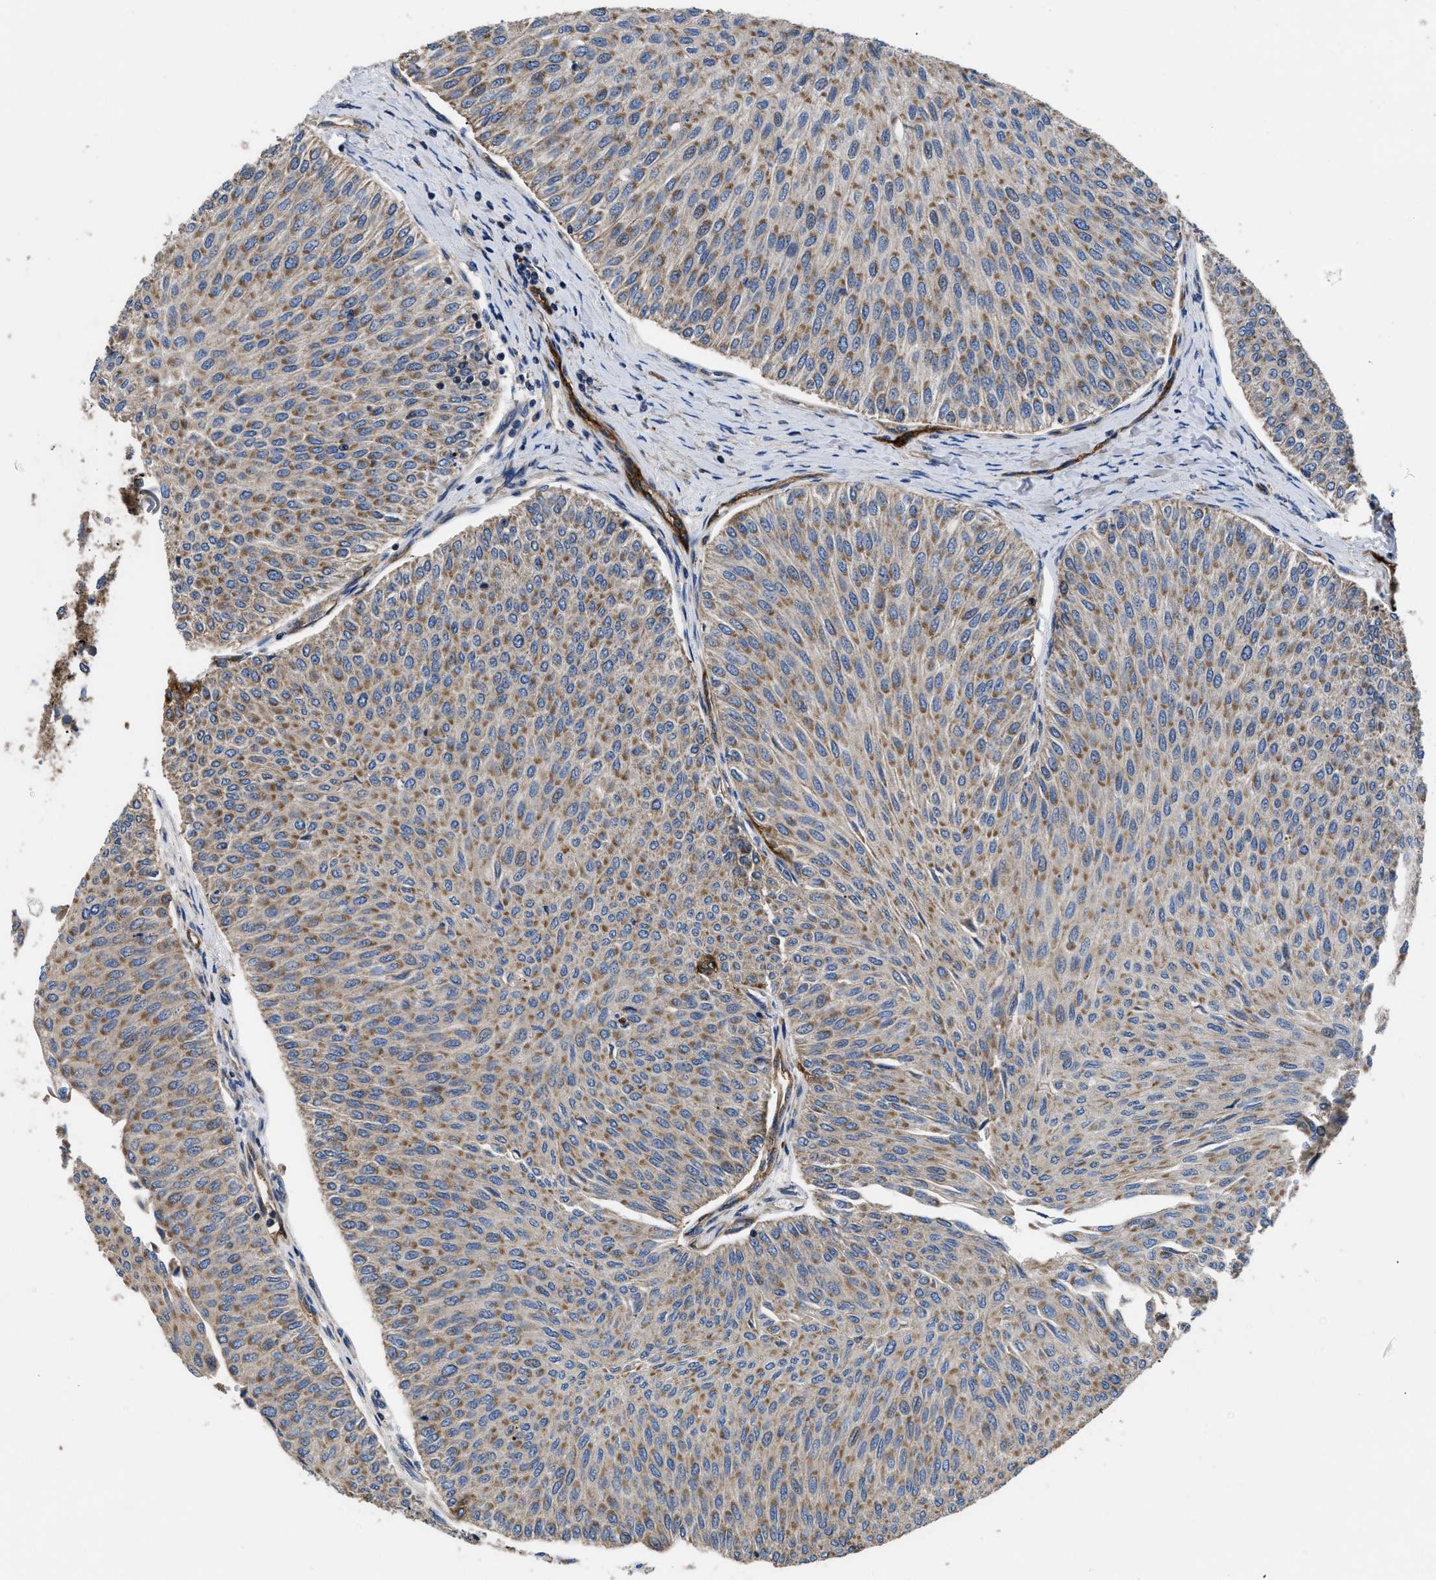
{"staining": {"intensity": "moderate", "quantity": ">75%", "location": "cytoplasmic/membranous"}, "tissue": "urothelial cancer", "cell_type": "Tumor cells", "image_type": "cancer", "snomed": [{"axis": "morphology", "description": "Urothelial carcinoma, Low grade"}, {"axis": "topography", "description": "Urinary bladder"}], "caption": "A histopathology image of low-grade urothelial carcinoma stained for a protein demonstrates moderate cytoplasmic/membranous brown staining in tumor cells.", "gene": "NT5E", "patient": {"sex": "male", "age": 78}}